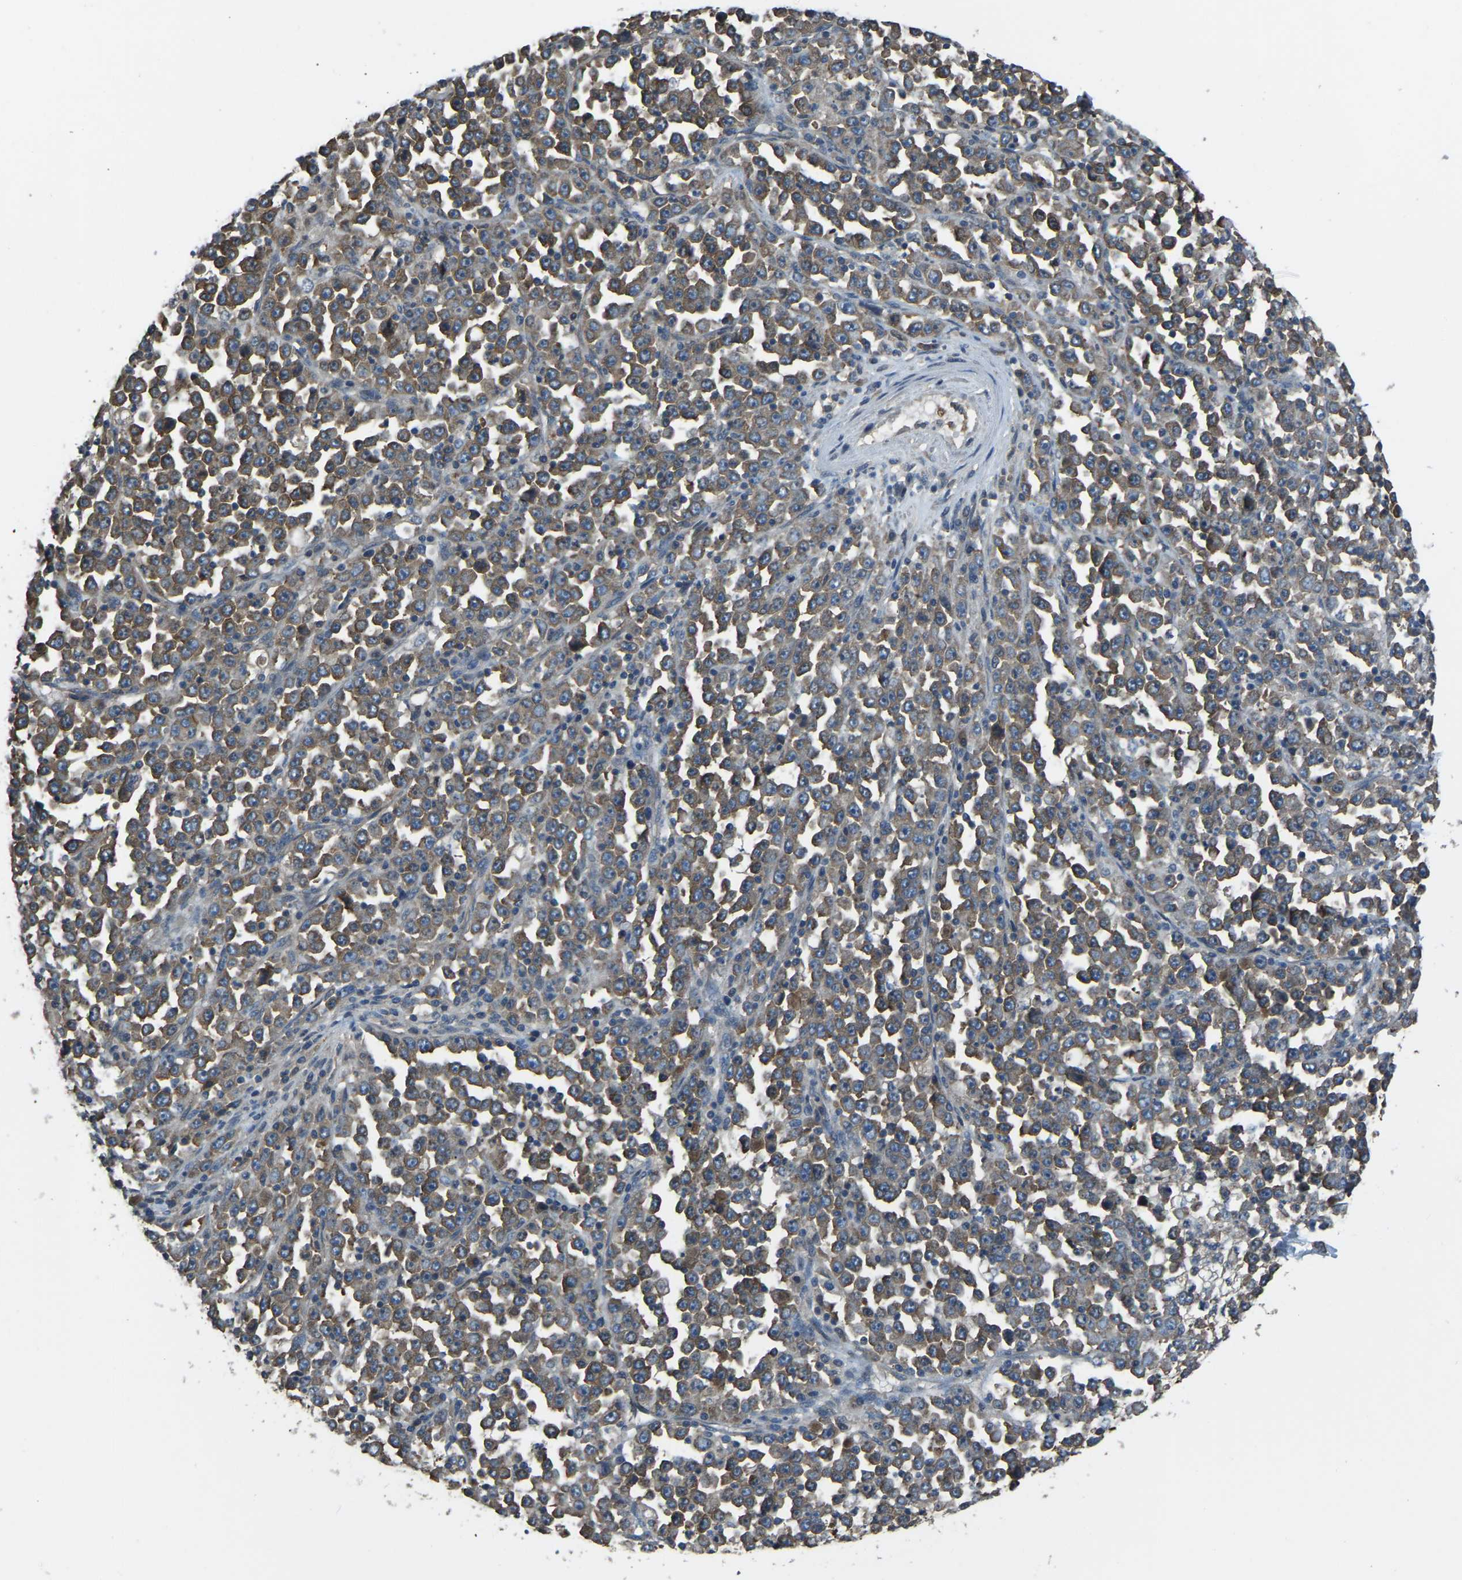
{"staining": {"intensity": "moderate", "quantity": ">75%", "location": "cytoplasmic/membranous"}, "tissue": "stomach cancer", "cell_type": "Tumor cells", "image_type": "cancer", "snomed": [{"axis": "morphology", "description": "Normal tissue, NOS"}, {"axis": "morphology", "description": "Adenocarcinoma, NOS"}, {"axis": "topography", "description": "Stomach, upper"}, {"axis": "topography", "description": "Stomach"}], "caption": "Immunohistochemical staining of stomach adenocarcinoma demonstrates medium levels of moderate cytoplasmic/membranous protein staining in about >75% of tumor cells. The protein of interest is shown in brown color, while the nuclei are stained blue.", "gene": "AIMP1", "patient": {"sex": "male", "age": 59}}